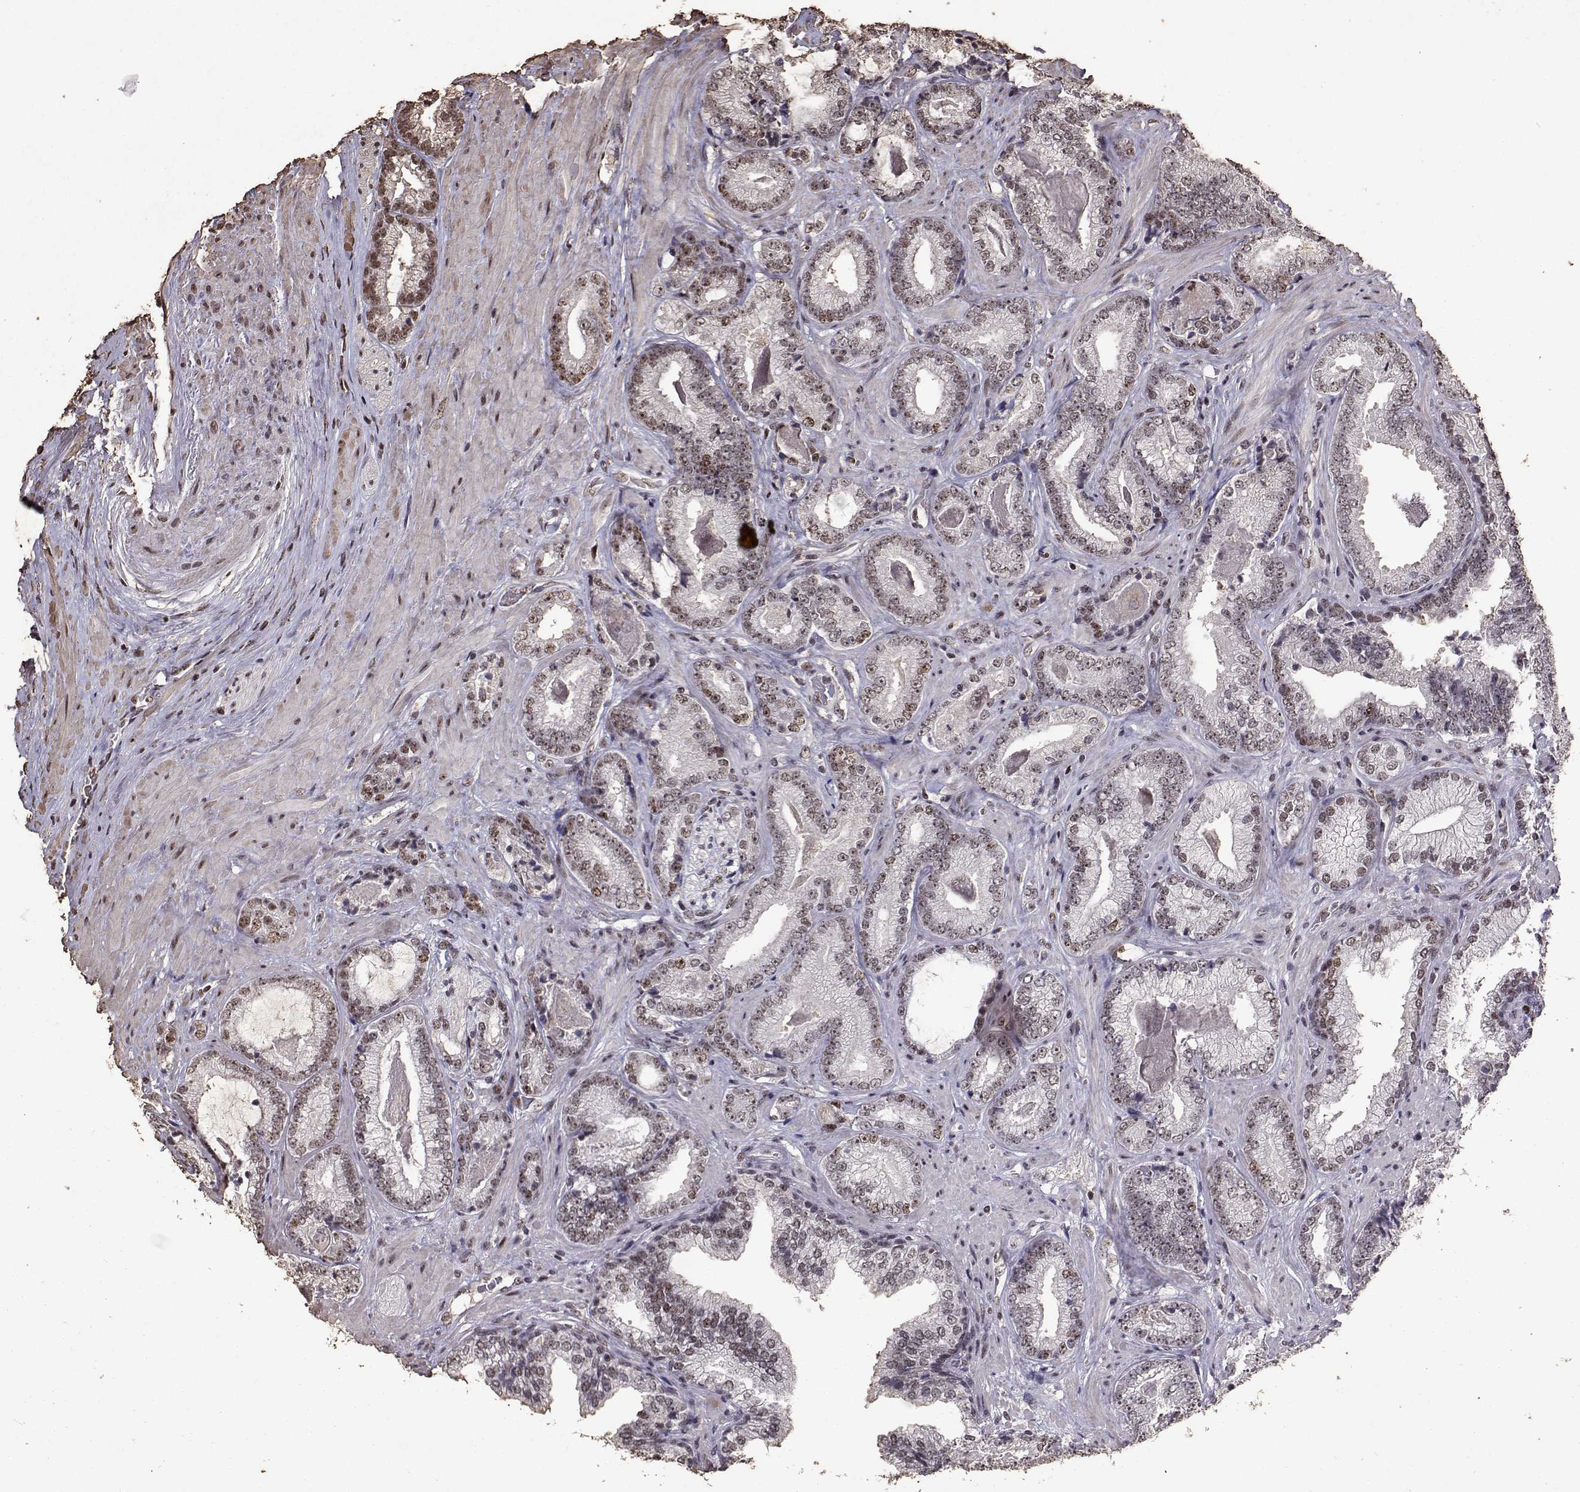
{"staining": {"intensity": "weak", "quantity": ">75%", "location": "nuclear"}, "tissue": "prostate cancer", "cell_type": "Tumor cells", "image_type": "cancer", "snomed": [{"axis": "morphology", "description": "Adenocarcinoma, Low grade"}, {"axis": "topography", "description": "Prostate"}], "caption": "Prostate cancer stained for a protein shows weak nuclear positivity in tumor cells.", "gene": "TOE1", "patient": {"sex": "male", "age": 61}}